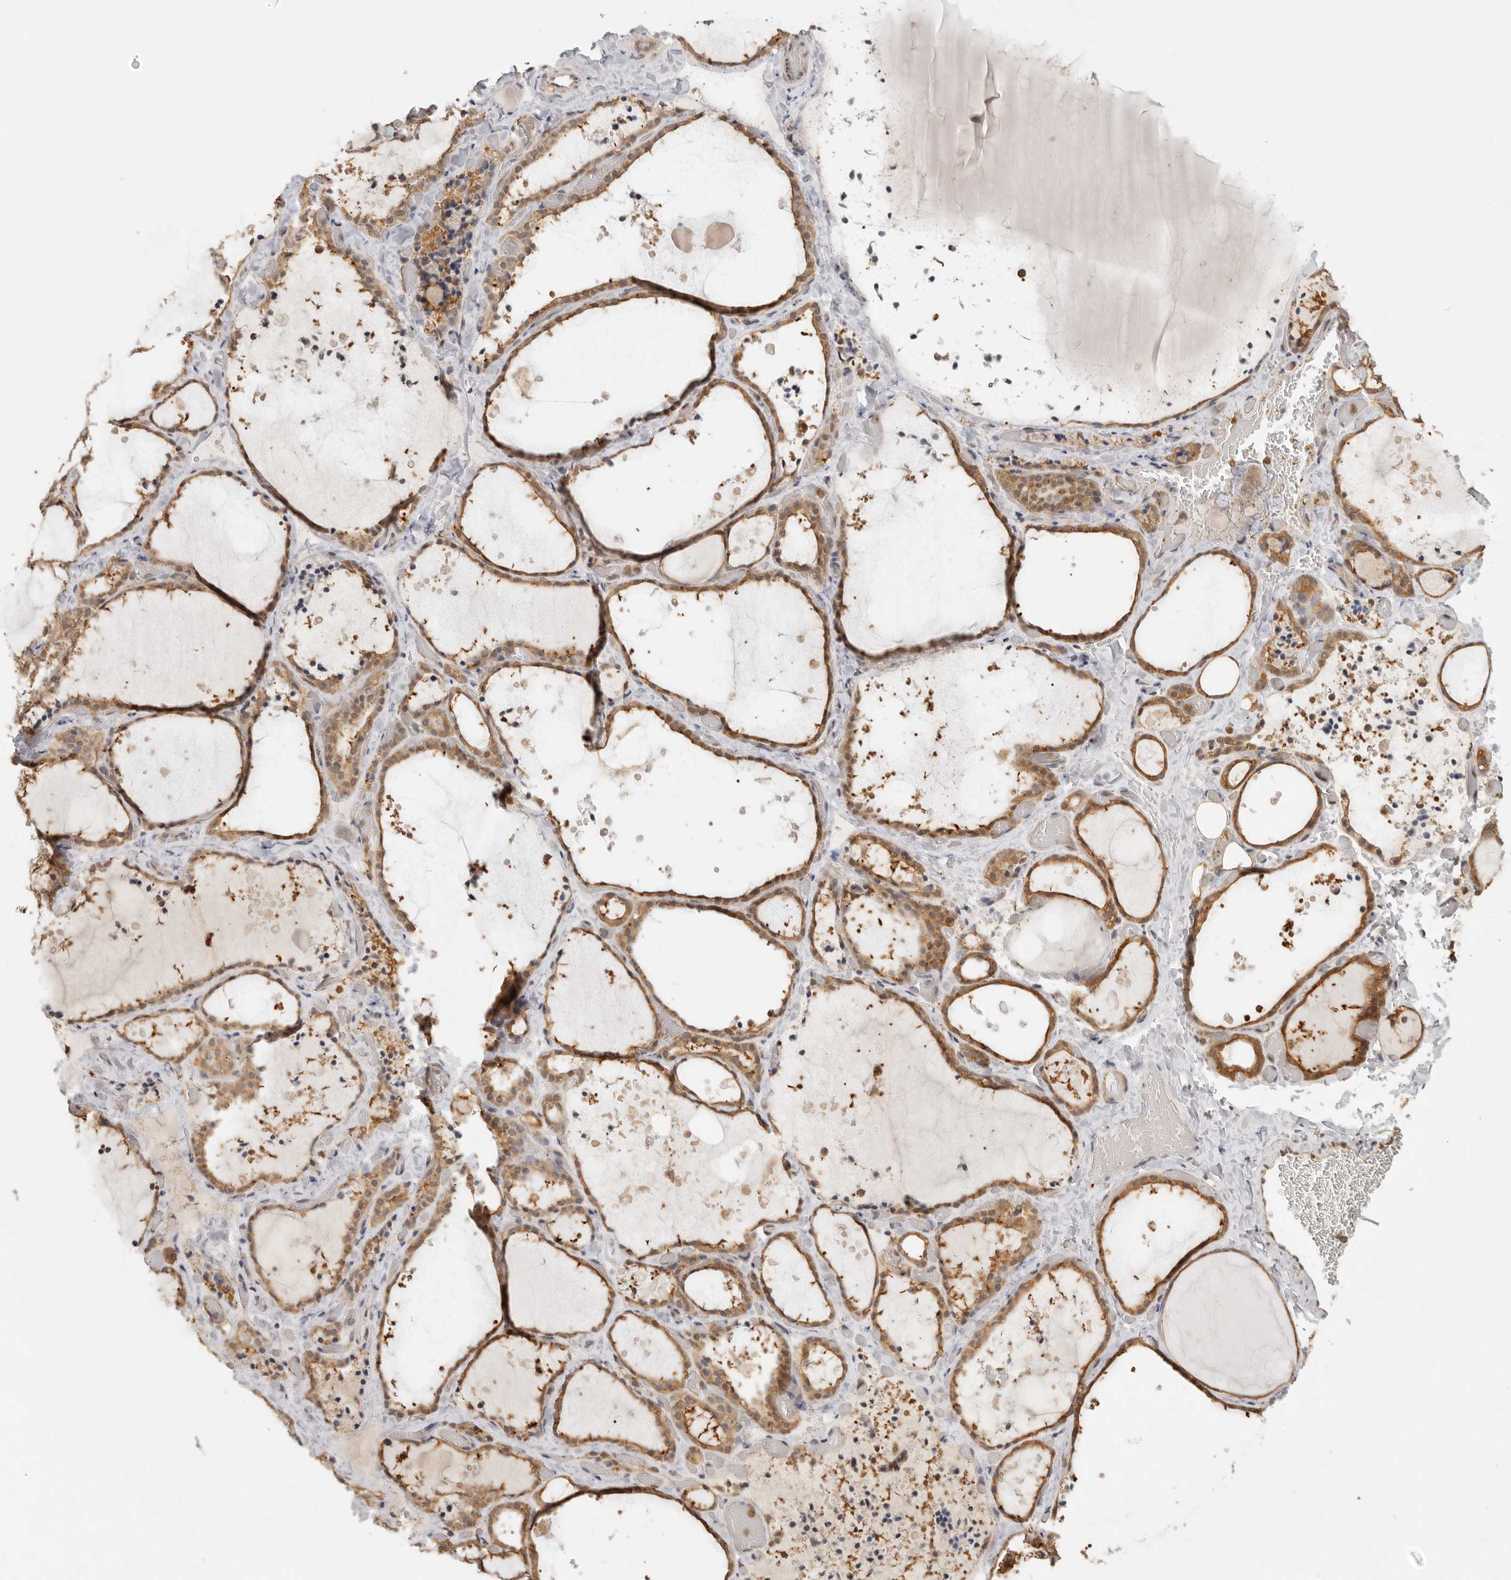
{"staining": {"intensity": "moderate", "quantity": ">75%", "location": "cytoplasmic/membranous"}, "tissue": "thyroid gland", "cell_type": "Glandular cells", "image_type": "normal", "snomed": [{"axis": "morphology", "description": "Normal tissue, NOS"}, {"axis": "topography", "description": "Thyroid gland"}], "caption": "Immunohistochemical staining of normal human thyroid gland shows medium levels of moderate cytoplasmic/membranous staining in about >75% of glandular cells. (Brightfield microscopy of DAB IHC at high magnification).", "gene": "PSMA5", "patient": {"sex": "female", "age": 44}}